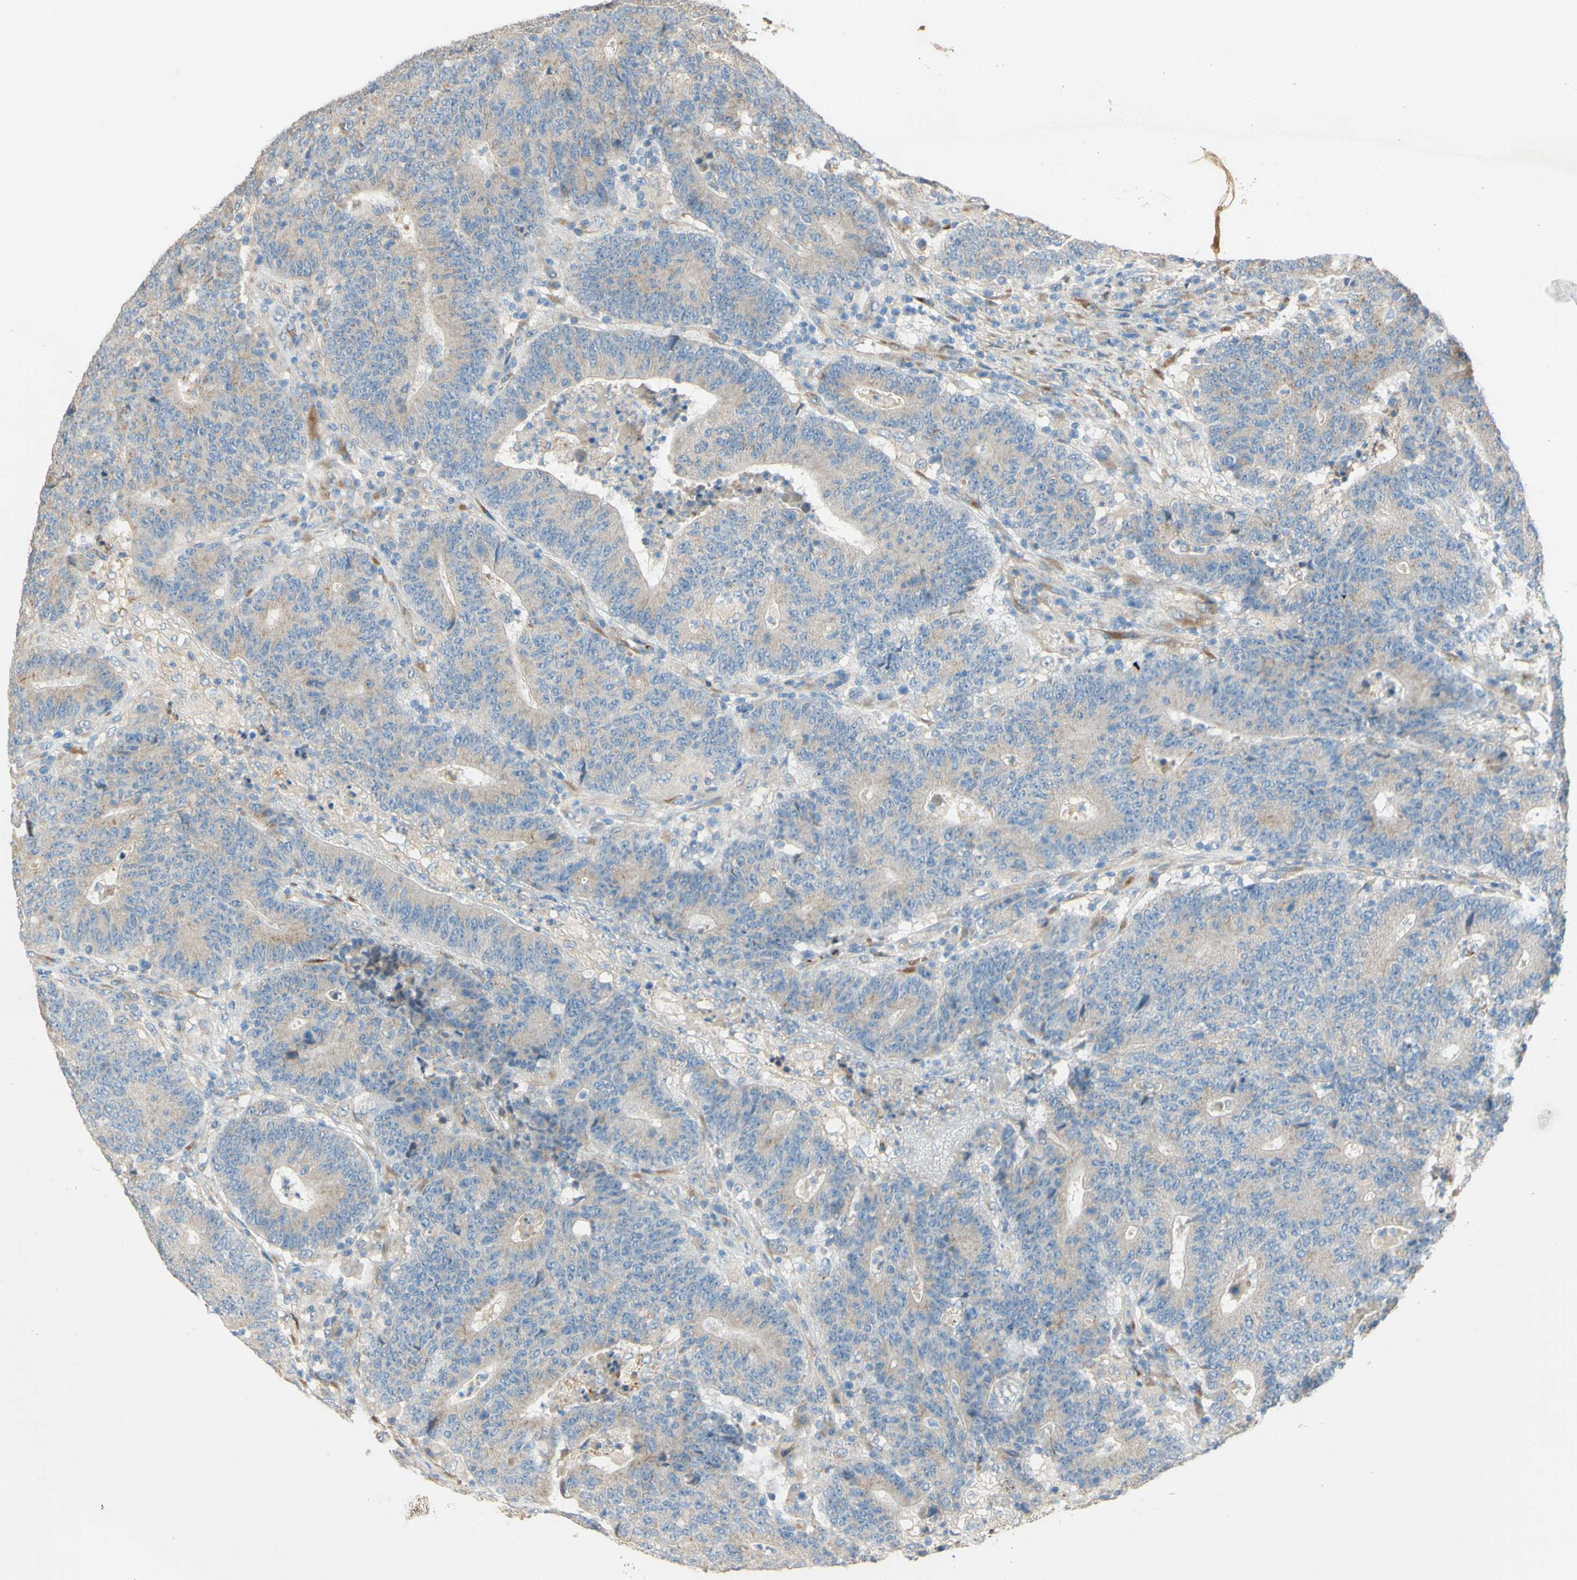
{"staining": {"intensity": "negative", "quantity": "none", "location": "none"}, "tissue": "colorectal cancer", "cell_type": "Tumor cells", "image_type": "cancer", "snomed": [{"axis": "morphology", "description": "Normal tissue, NOS"}, {"axis": "morphology", "description": "Adenocarcinoma, NOS"}, {"axis": "topography", "description": "Colon"}], "caption": "High magnification brightfield microscopy of colorectal adenocarcinoma stained with DAB (3,3'-diaminobenzidine) (brown) and counterstained with hematoxylin (blue): tumor cells show no significant positivity.", "gene": "DKK3", "patient": {"sex": "female", "age": 75}}